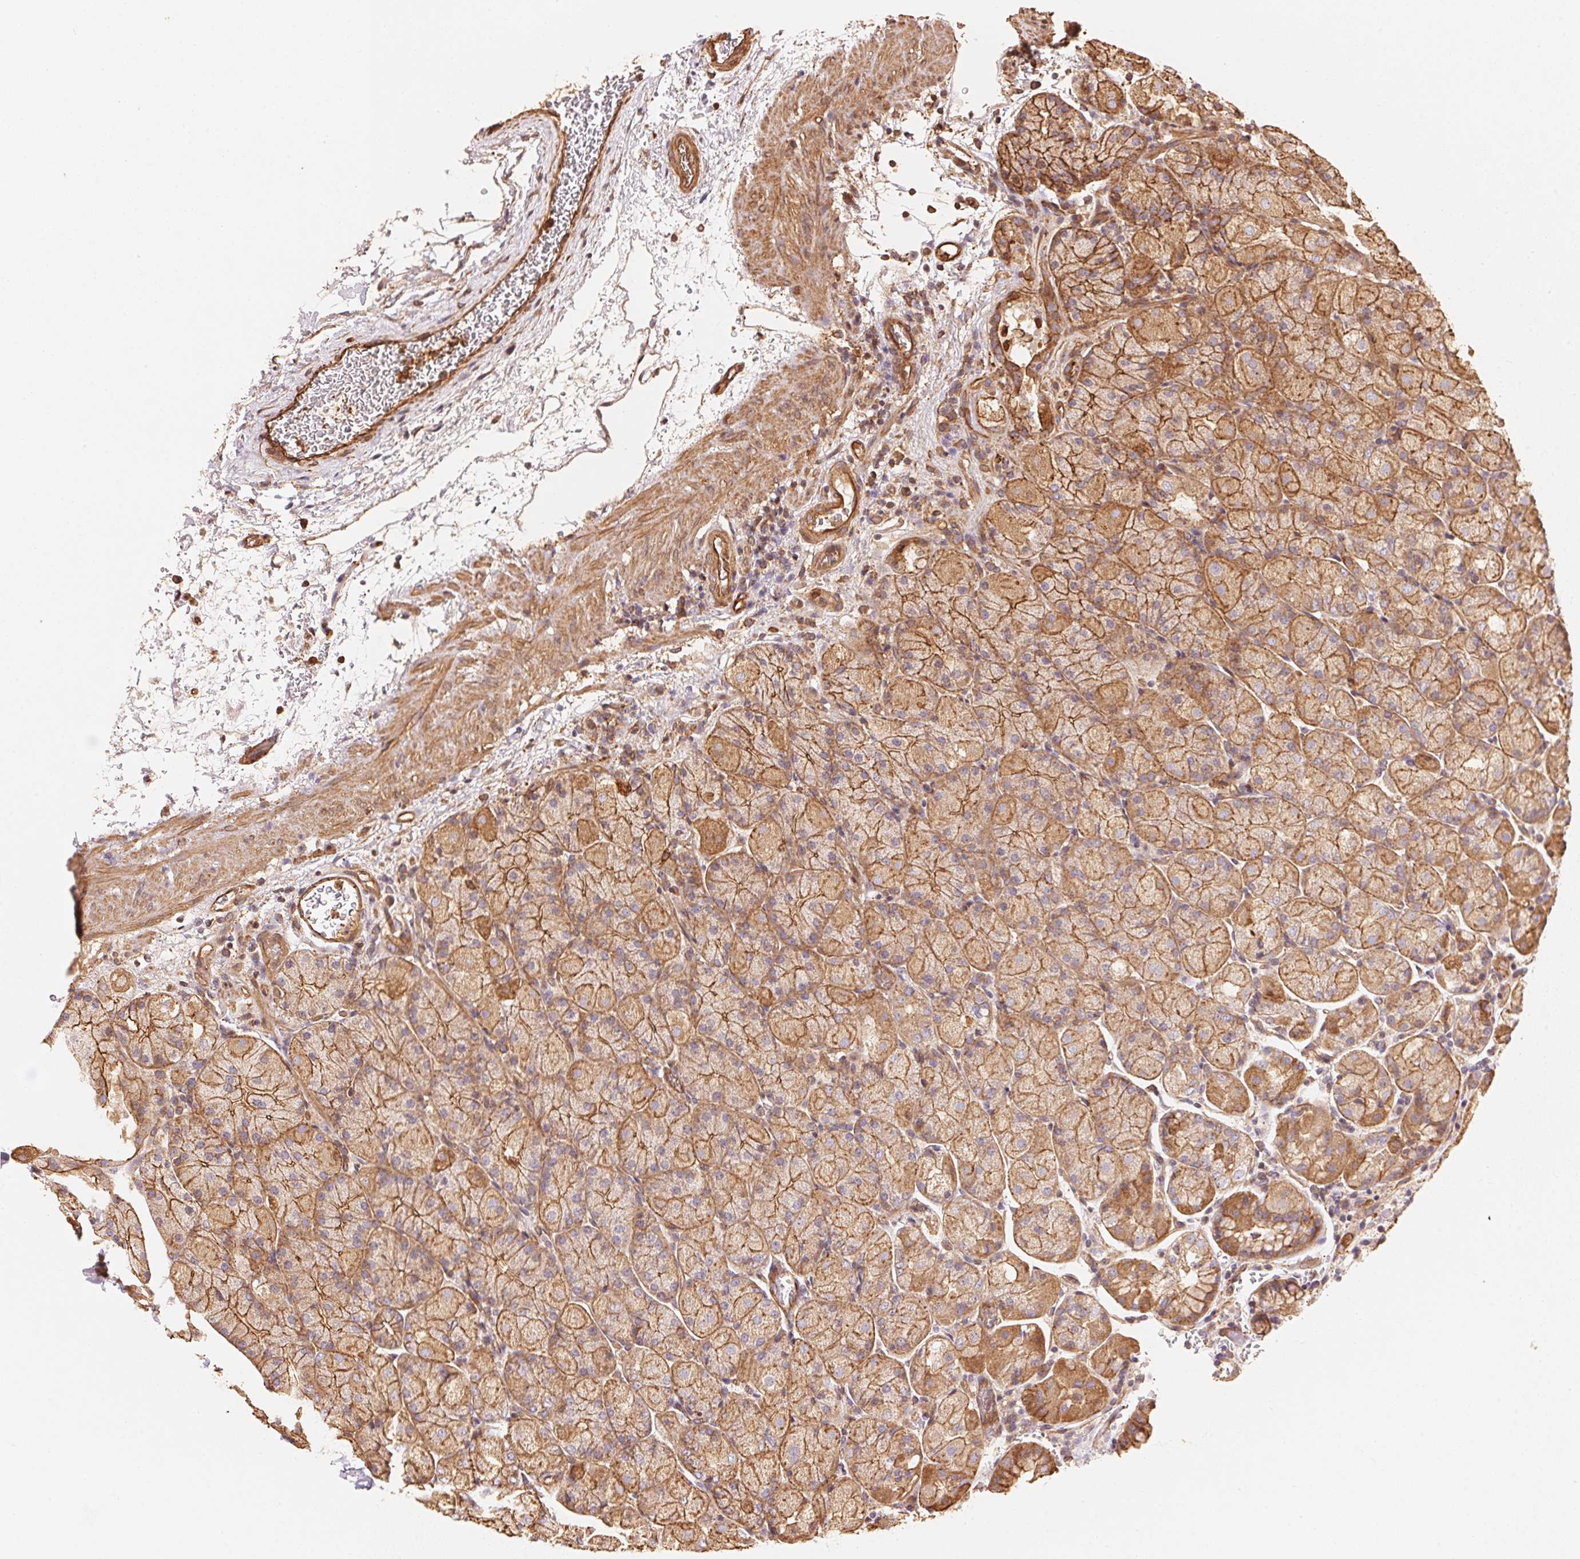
{"staining": {"intensity": "moderate", "quantity": ">75%", "location": "cytoplasmic/membranous"}, "tissue": "stomach", "cell_type": "Glandular cells", "image_type": "normal", "snomed": [{"axis": "morphology", "description": "Normal tissue, NOS"}, {"axis": "topography", "description": "Stomach, upper"}, {"axis": "topography", "description": "Stomach"}, {"axis": "topography", "description": "Stomach, lower"}], "caption": "Moderate cytoplasmic/membranous protein expression is present in approximately >75% of glandular cells in stomach. (Brightfield microscopy of DAB IHC at high magnification).", "gene": "FRAS1", "patient": {"sex": "male", "age": 62}}